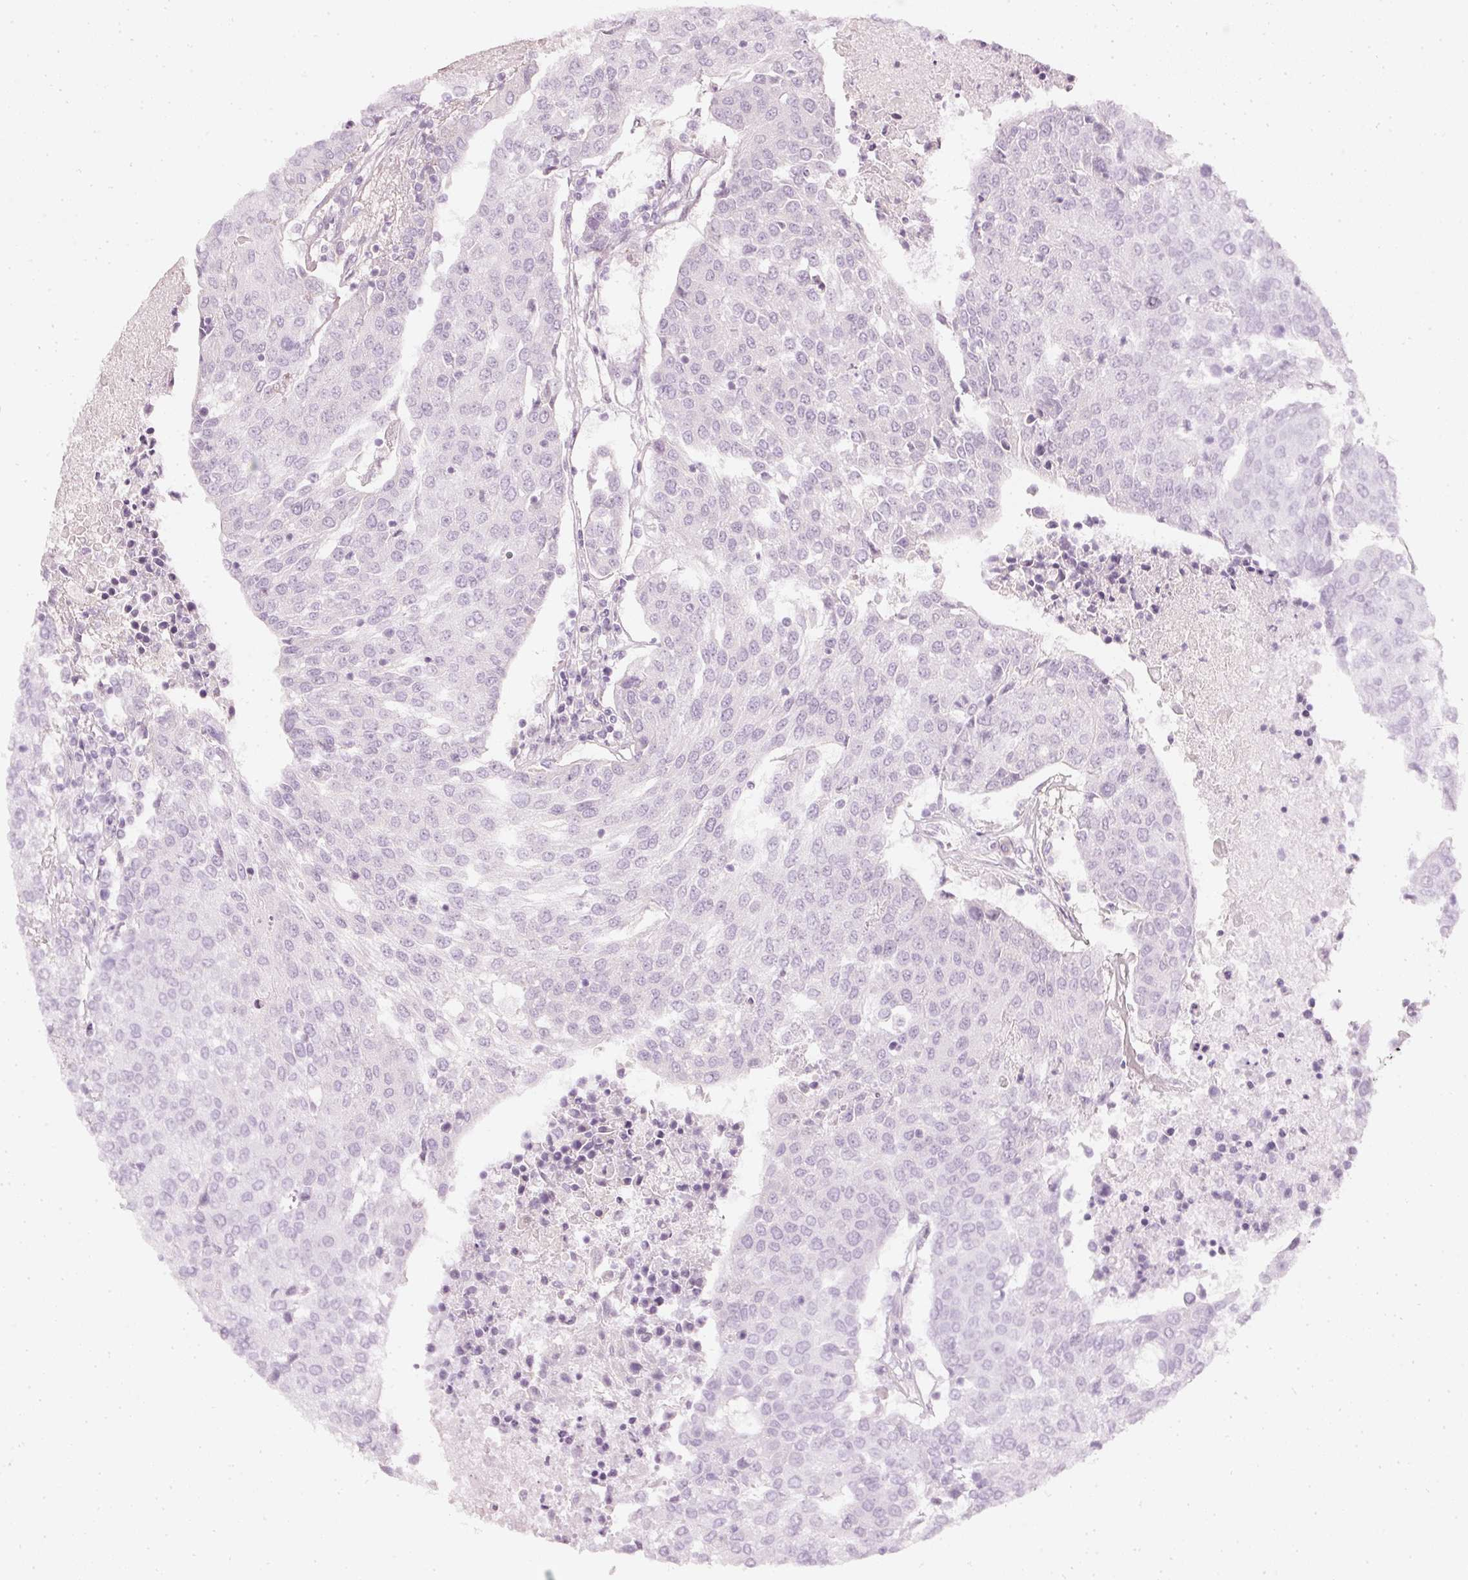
{"staining": {"intensity": "negative", "quantity": "none", "location": "none"}, "tissue": "urothelial cancer", "cell_type": "Tumor cells", "image_type": "cancer", "snomed": [{"axis": "morphology", "description": "Urothelial carcinoma, High grade"}, {"axis": "topography", "description": "Urinary bladder"}], "caption": "The histopathology image demonstrates no staining of tumor cells in urothelial cancer.", "gene": "CNP", "patient": {"sex": "female", "age": 85}}